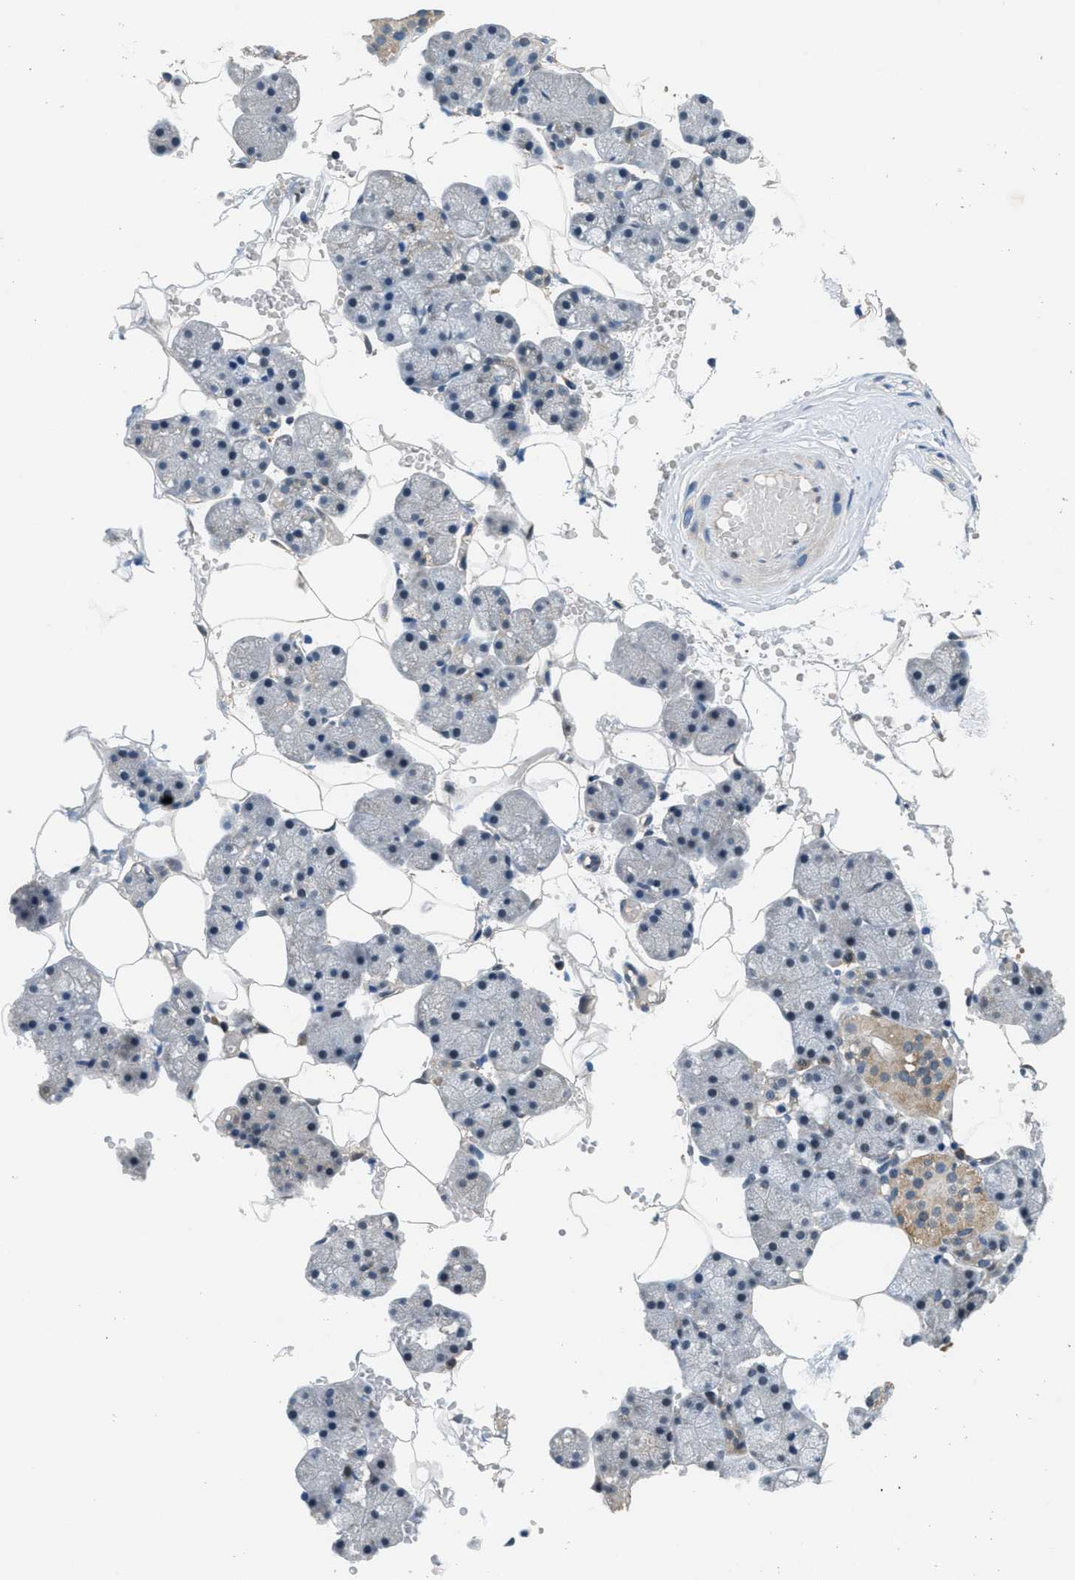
{"staining": {"intensity": "moderate", "quantity": "<25%", "location": "cytoplasmic/membranous"}, "tissue": "salivary gland", "cell_type": "Glandular cells", "image_type": "normal", "snomed": [{"axis": "morphology", "description": "Normal tissue, NOS"}, {"axis": "topography", "description": "Salivary gland"}], "caption": "DAB immunohistochemical staining of benign human salivary gland reveals moderate cytoplasmic/membranous protein positivity in approximately <25% of glandular cells.", "gene": "NAT1", "patient": {"sex": "male", "age": 62}}